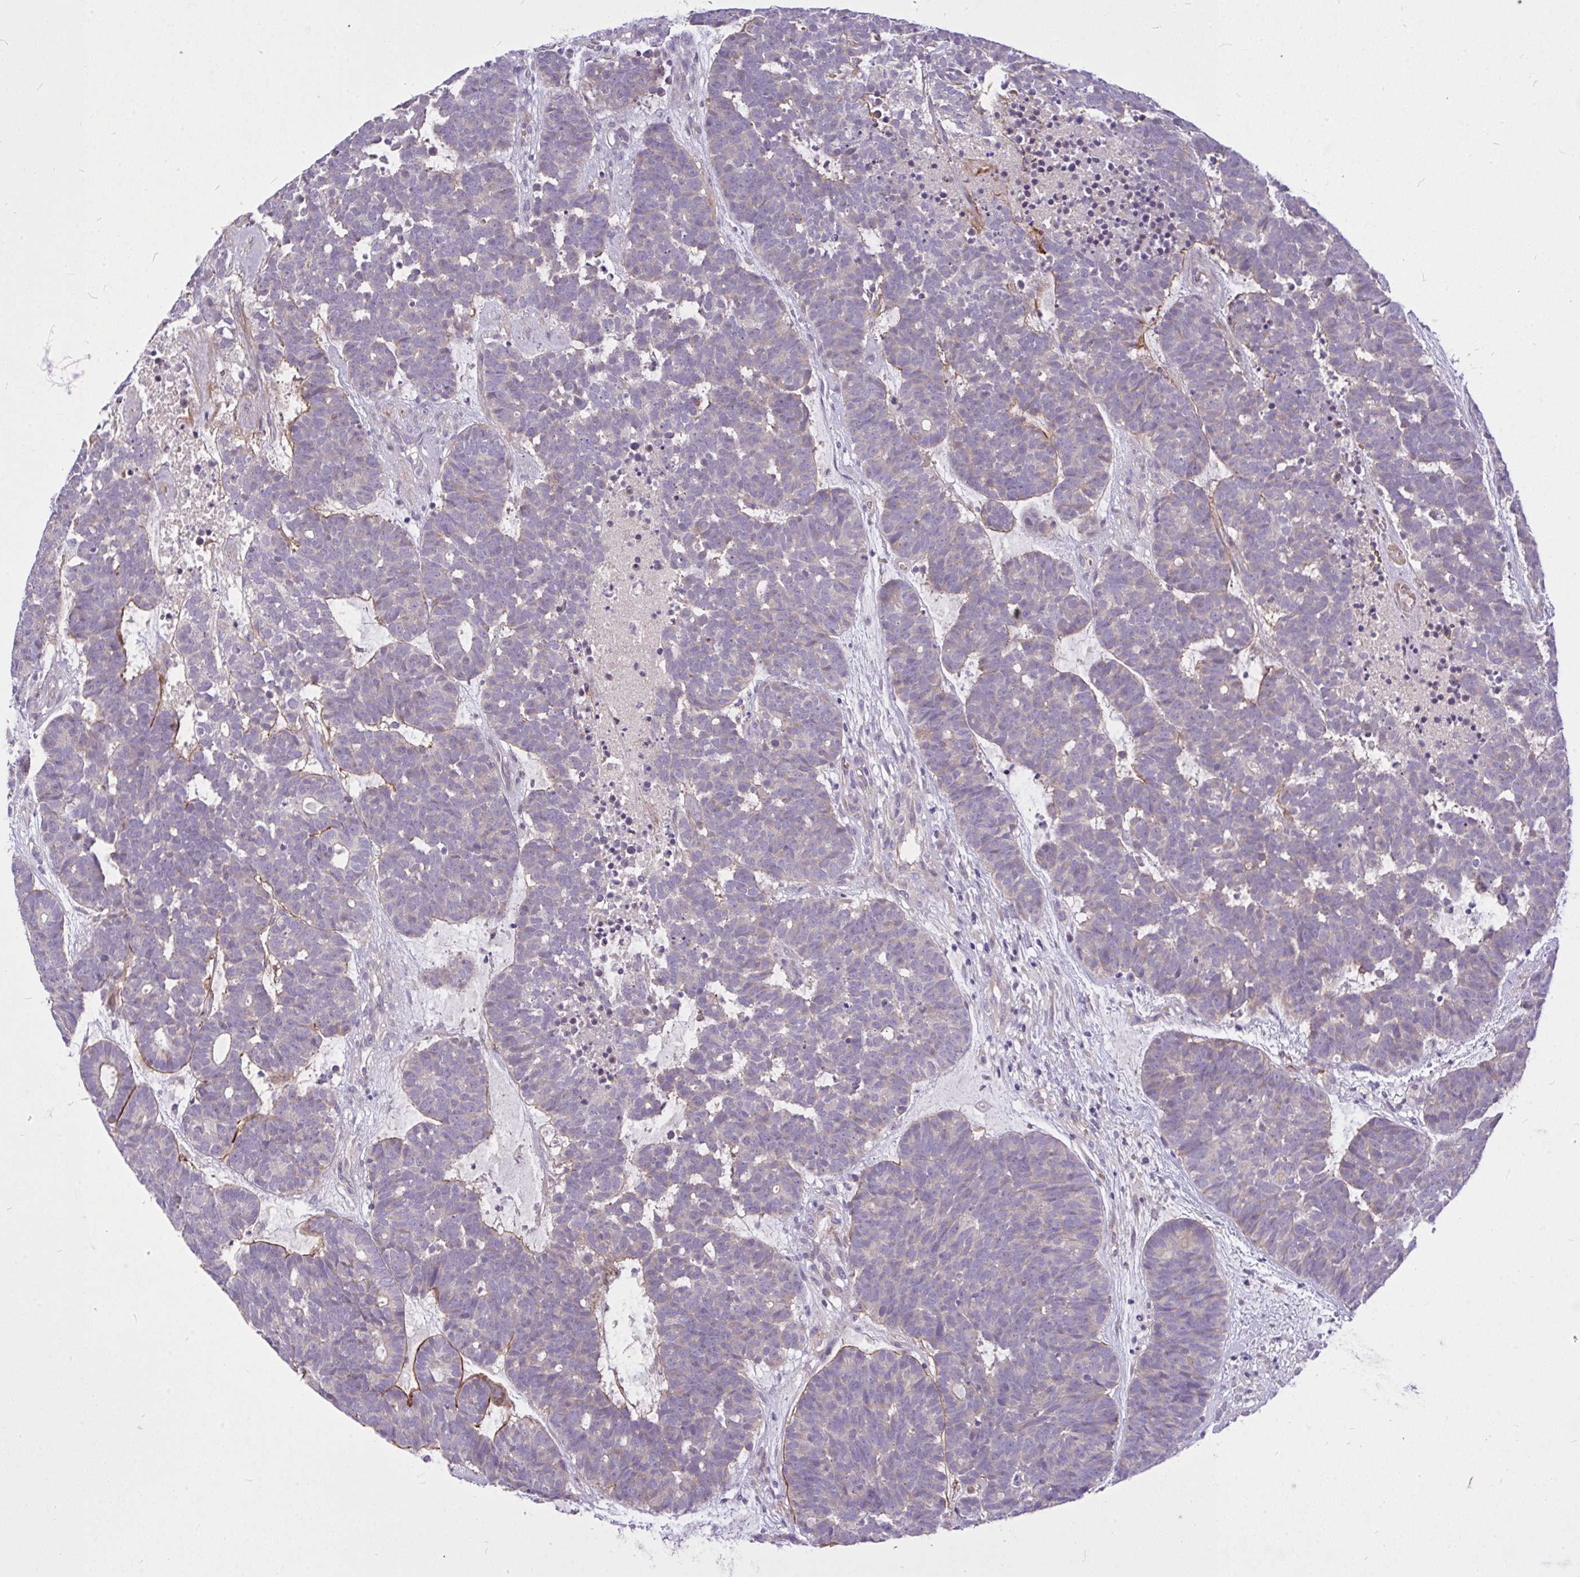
{"staining": {"intensity": "negative", "quantity": "none", "location": "none"}, "tissue": "head and neck cancer", "cell_type": "Tumor cells", "image_type": "cancer", "snomed": [{"axis": "morphology", "description": "Adenocarcinoma, NOS"}, {"axis": "topography", "description": "Head-Neck"}], "caption": "Histopathology image shows no significant protein staining in tumor cells of head and neck adenocarcinoma.", "gene": "MOCS1", "patient": {"sex": "female", "age": 81}}